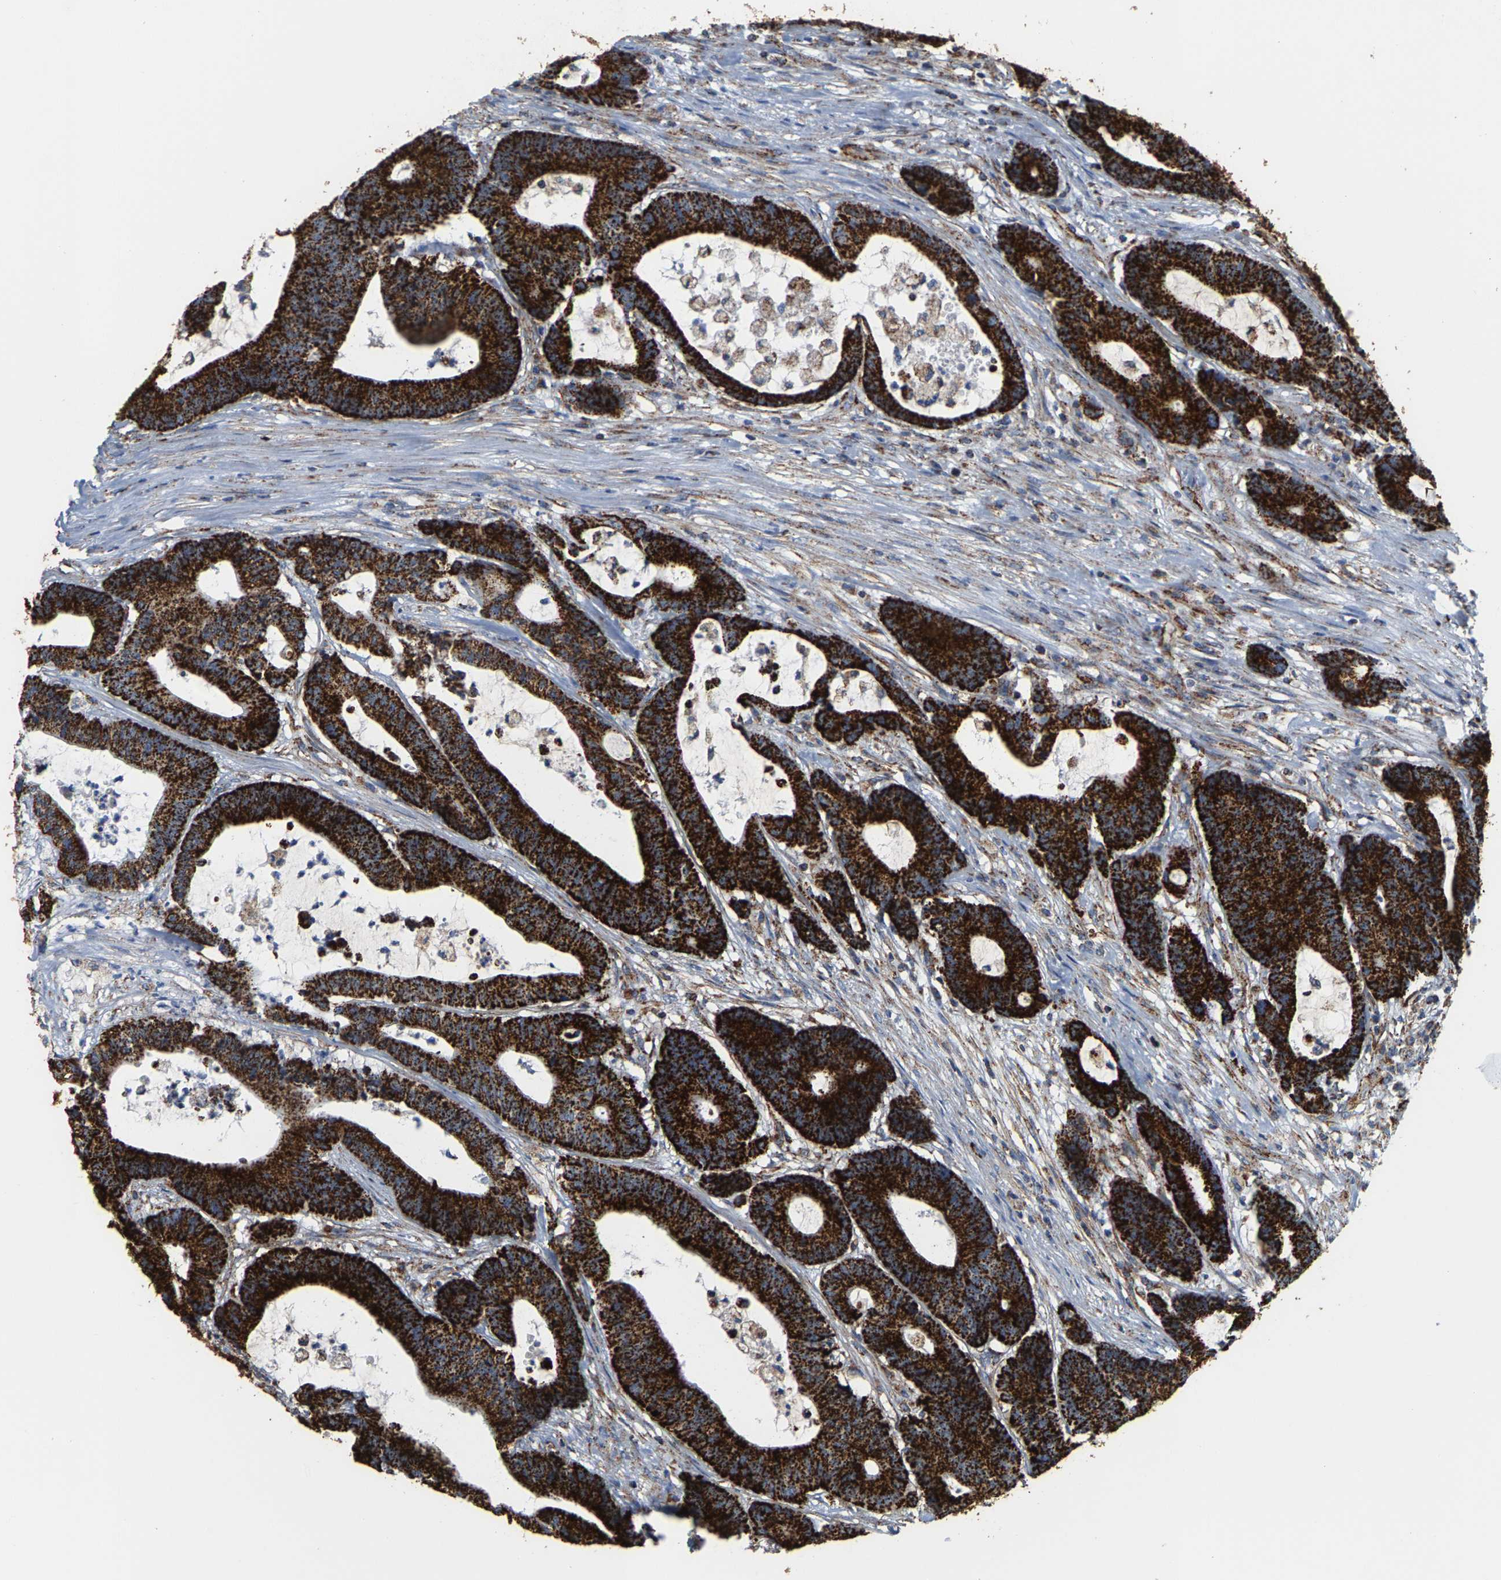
{"staining": {"intensity": "strong", "quantity": ">75%", "location": "cytoplasmic/membranous"}, "tissue": "colorectal cancer", "cell_type": "Tumor cells", "image_type": "cancer", "snomed": [{"axis": "morphology", "description": "Adenocarcinoma, NOS"}, {"axis": "topography", "description": "Colon"}], "caption": "Strong cytoplasmic/membranous positivity is seen in about >75% of tumor cells in colorectal cancer.", "gene": "SHMT2", "patient": {"sex": "female", "age": 84}}